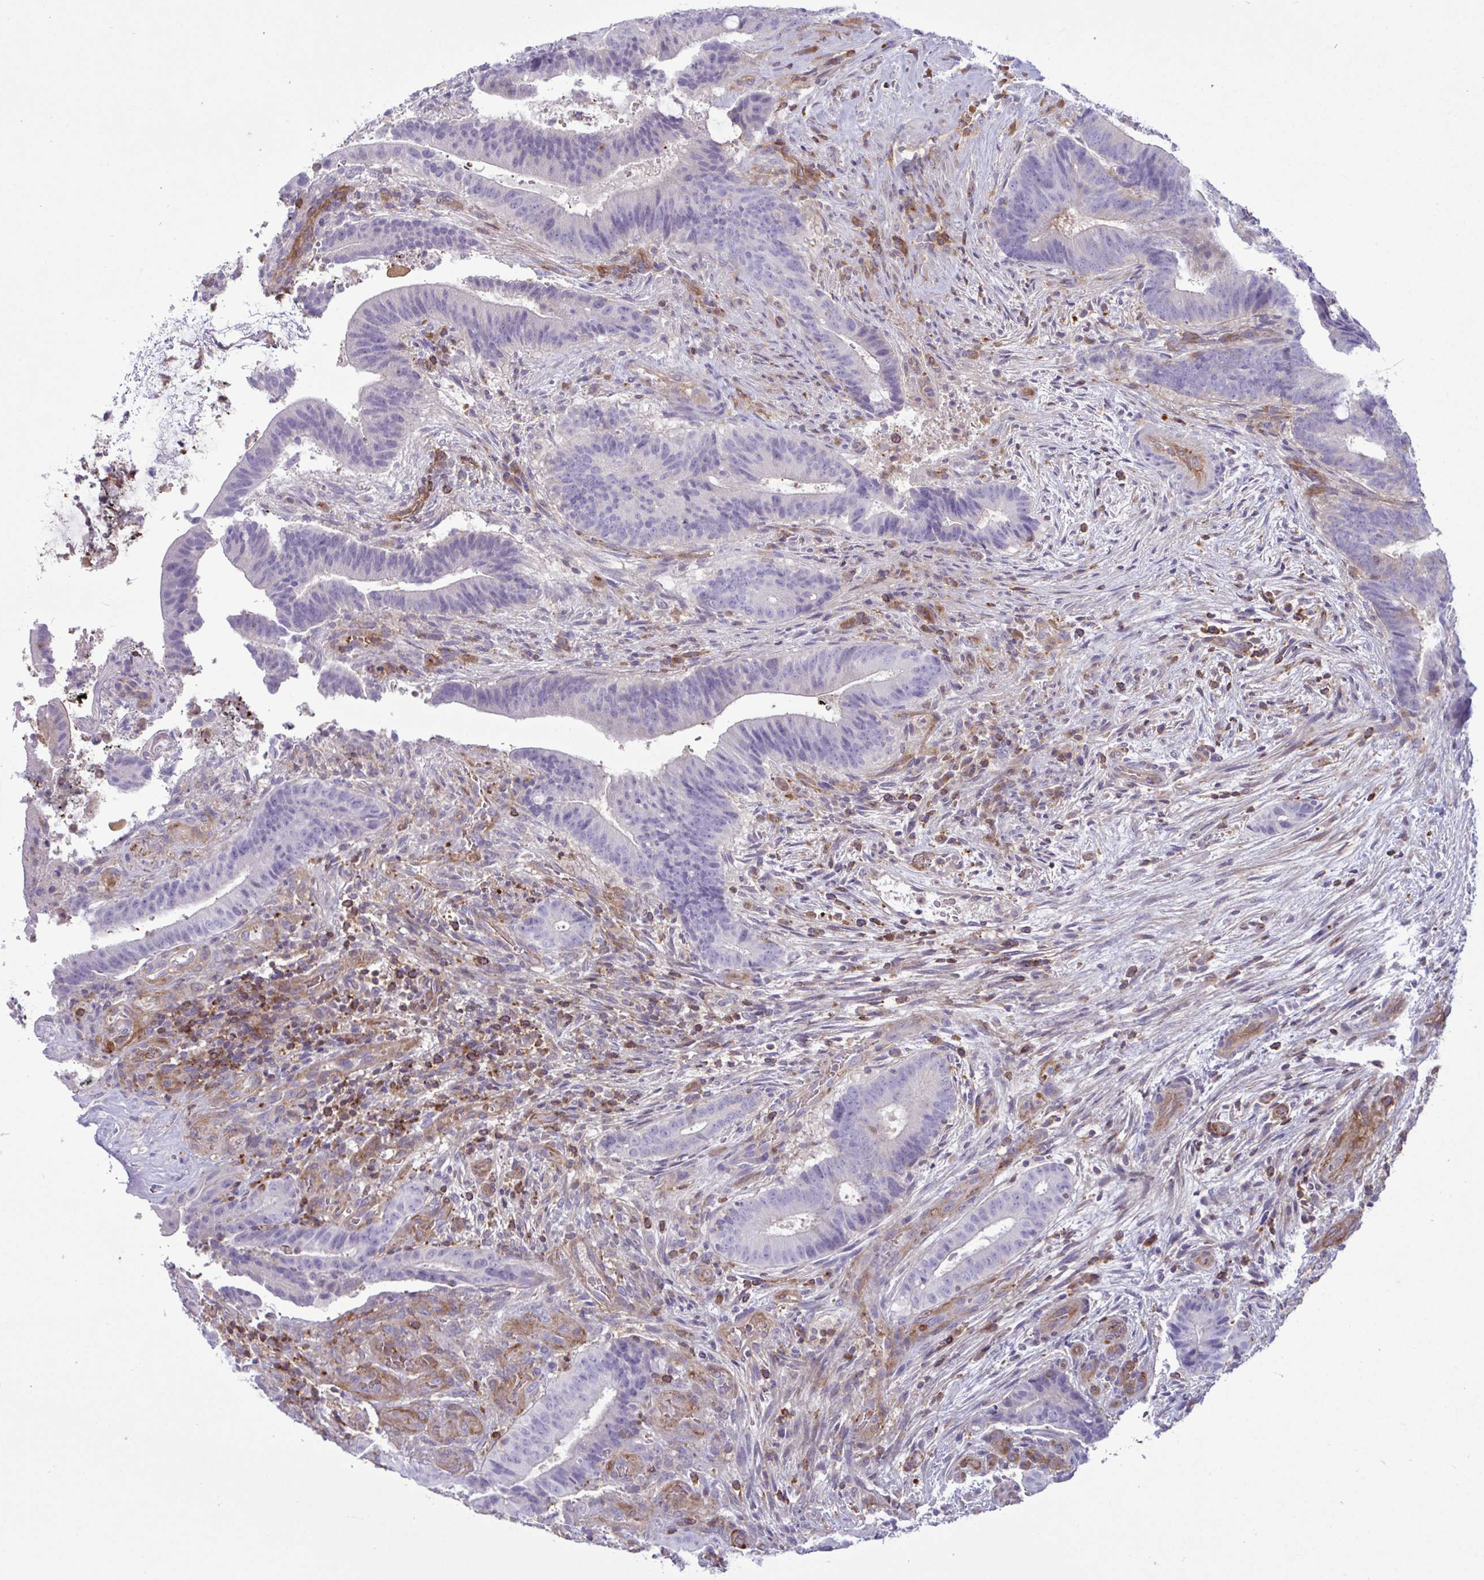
{"staining": {"intensity": "negative", "quantity": "none", "location": "none"}, "tissue": "colorectal cancer", "cell_type": "Tumor cells", "image_type": "cancer", "snomed": [{"axis": "morphology", "description": "Adenocarcinoma, NOS"}, {"axis": "topography", "description": "Colon"}], "caption": "DAB (3,3'-diaminobenzidine) immunohistochemical staining of human adenocarcinoma (colorectal) shows no significant staining in tumor cells.", "gene": "TSC22D3", "patient": {"sex": "female", "age": 43}}